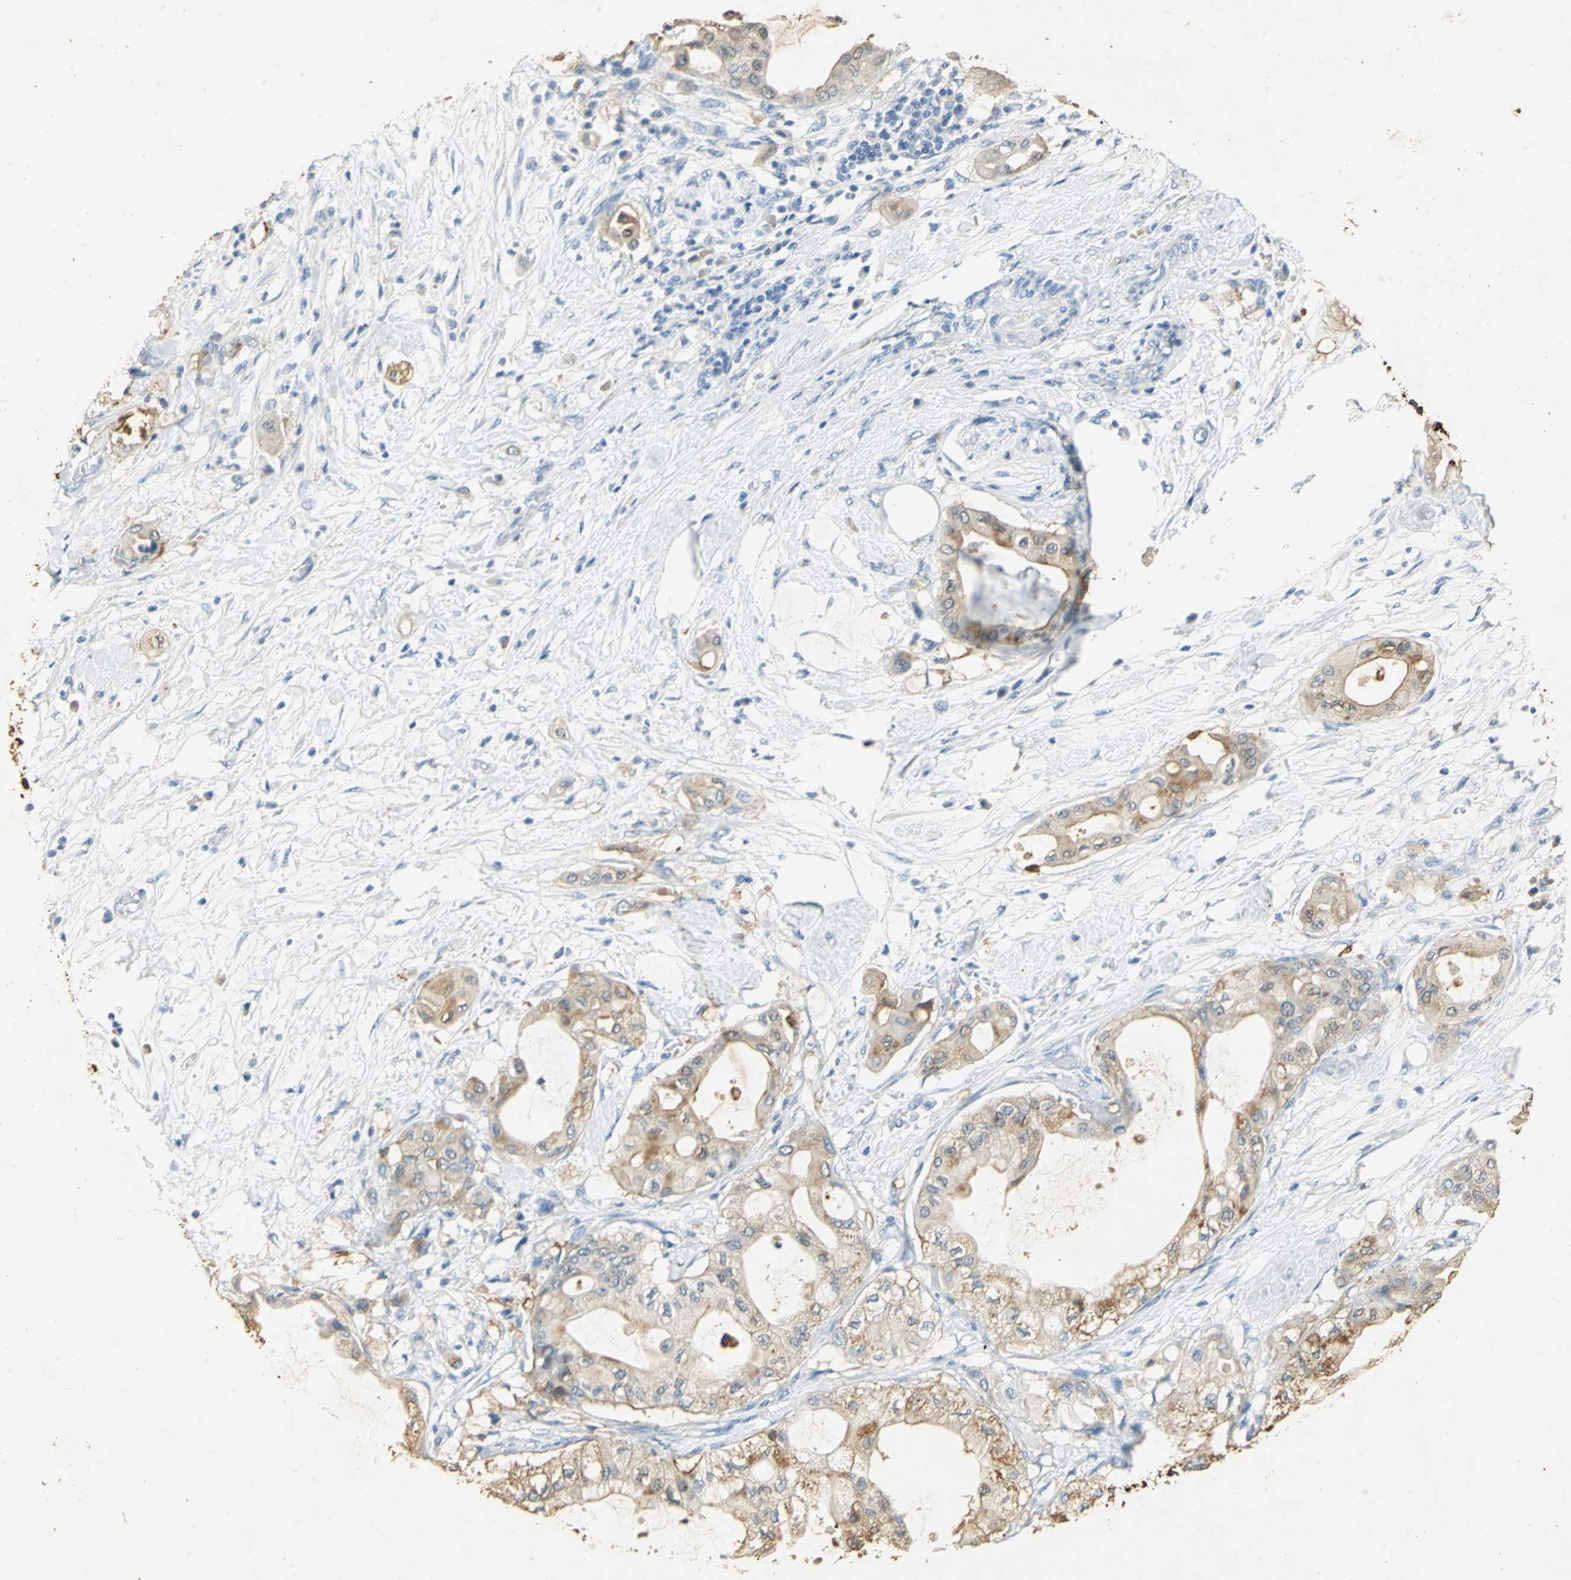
{"staining": {"intensity": "weak", "quantity": ">75%", "location": "cytoplasmic/membranous"}, "tissue": "pancreatic cancer", "cell_type": "Tumor cells", "image_type": "cancer", "snomed": [{"axis": "morphology", "description": "Adenocarcinoma, NOS"}, {"axis": "morphology", "description": "Adenocarcinoma, metastatic, NOS"}, {"axis": "topography", "description": "Lymph node"}, {"axis": "topography", "description": "Pancreas"}, {"axis": "topography", "description": "Duodenum"}], "caption": "Immunohistochemistry histopathology image of neoplastic tissue: human pancreatic cancer (metastatic adenocarcinoma) stained using IHC shows low levels of weak protein expression localized specifically in the cytoplasmic/membranous of tumor cells, appearing as a cytoplasmic/membranous brown color.", "gene": "ANXA4", "patient": {"sex": "female", "age": 64}}